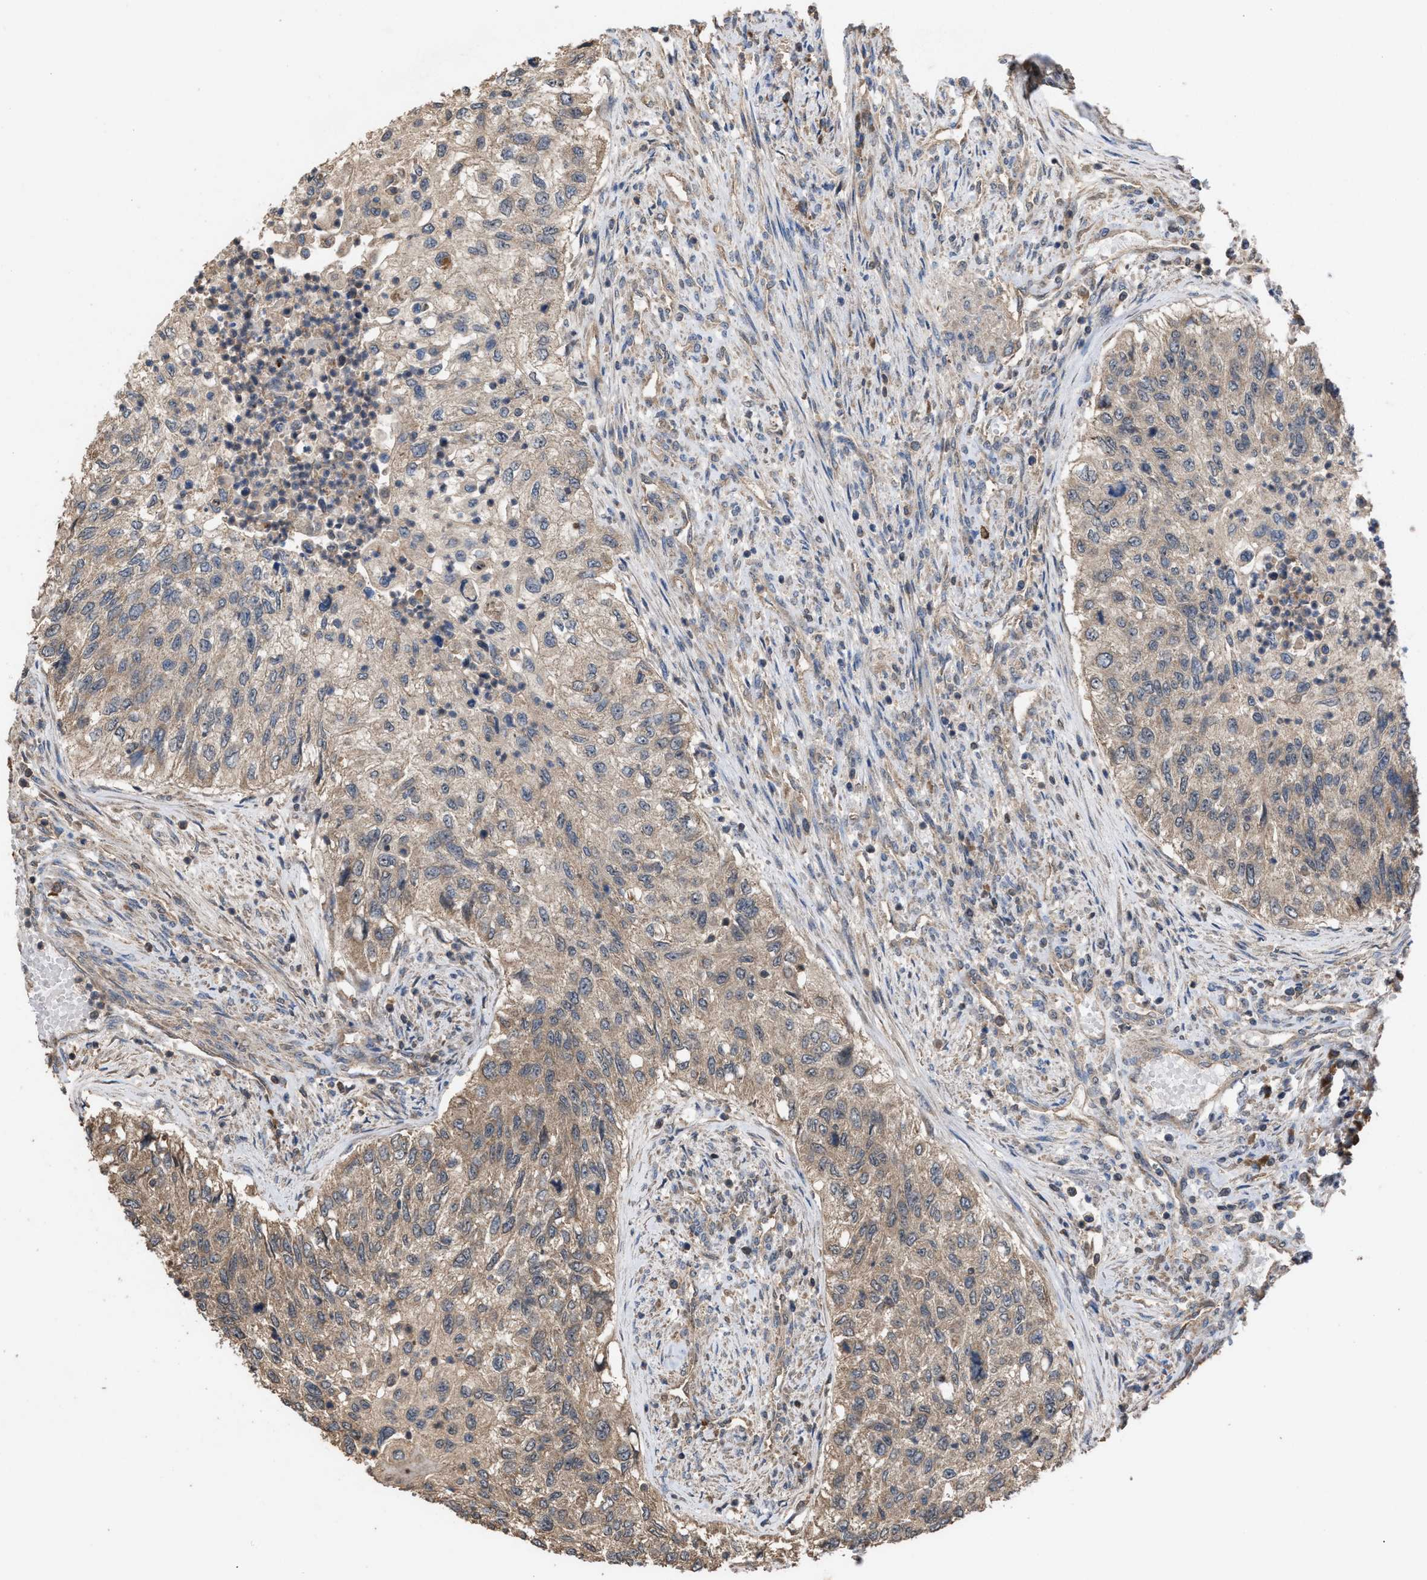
{"staining": {"intensity": "weak", "quantity": "25%-75%", "location": "cytoplasmic/membranous"}, "tissue": "urothelial cancer", "cell_type": "Tumor cells", "image_type": "cancer", "snomed": [{"axis": "morphology", "description": "Urothelial carcinoma, High grade"}, {"axis": "topography", "description": "Urinary bladder"}], "caption": "High-power microscopy captured an immunohistochemistry image of high-grade urothelial carcinoma, revealing weak cytoplasmic/membranous expression in approximately 25%-75% of tumor cells.", "gene": "C9orf78", "patient": {"sex": "female", "age": 60}}